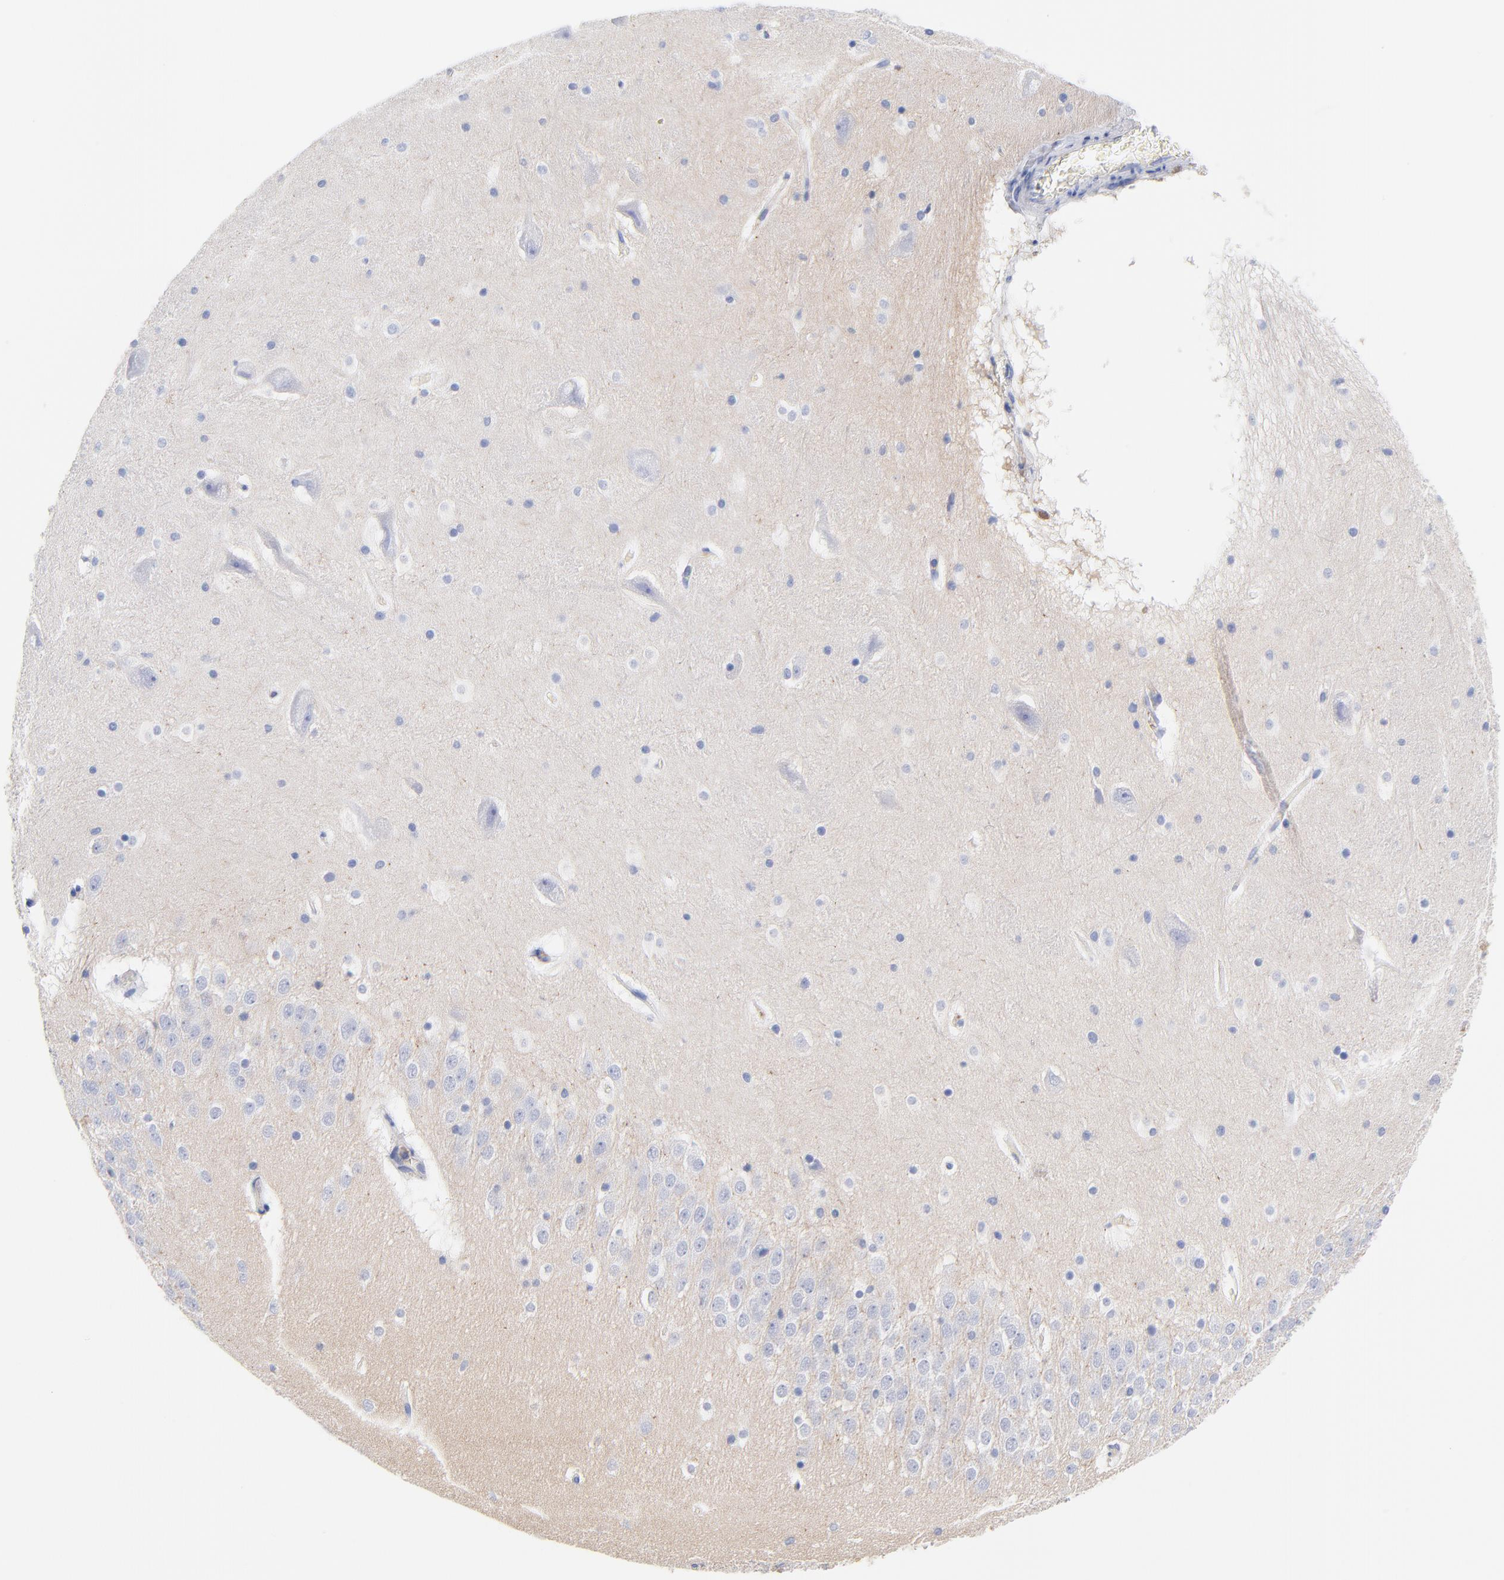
{"staining": {"intensity": "negative", "quantity": "none", "location": "none"}, "tissue": "hippocampus", "cell_type": "Glial cells", "image_type": "normal", "snomed": [{"axis": "morphology", "description": "Normal tissue, NOS"}, {"axis": "topography", "description": "Hippocampus"}], "caption": "Hippocampus was stained to show a protein in brown. There is no significant staining in glial cells. (Immunohistochemistry (ihc), brightfield microscopy, high magnification).", "gene": "IGLV3", "patient": {"sex": "male", "age": 45}}